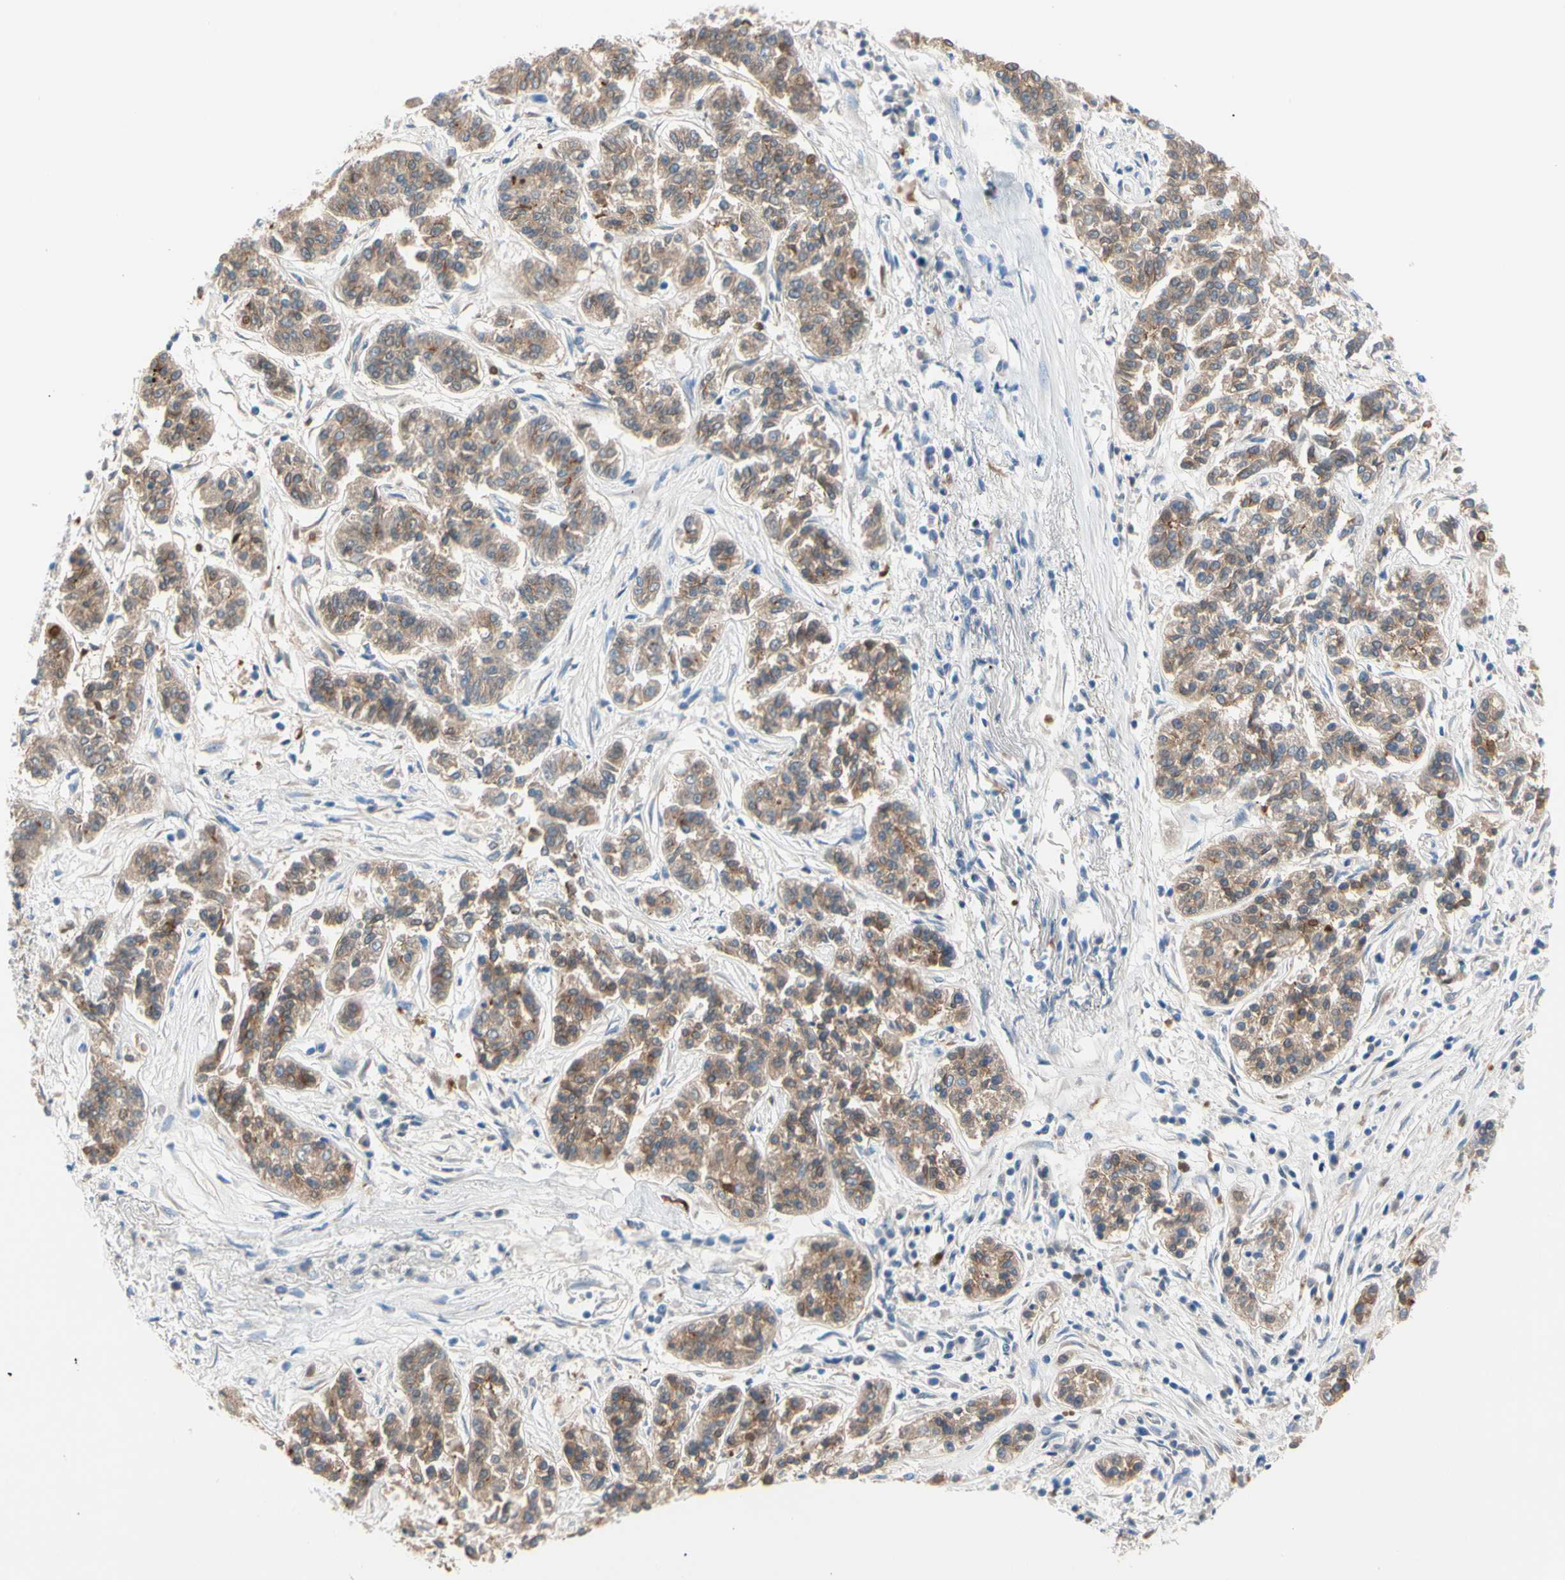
{"staining": {"intensity": "moderate", "quantity": ">75%", "location": "cytoplasmic/membranous"}, "tissue": "lung cancer", "cell_type": "Tumor cells", "image_type": "cancer", "snomed": [{"axis": "morphology", "description": "Adenocarcinoma, NOS"}, {"axis": "topography", "description": "Lung"}], "caption": "Immunohistochemistry (IHC) of human lung cancer (adenocarcinoma) exhibits medium levels of moderate cytoplasmic/membranous positivity in about >75% of tumor cells.", "gene": "MARK1", "patient": {"sex": "male", "age": 84}}